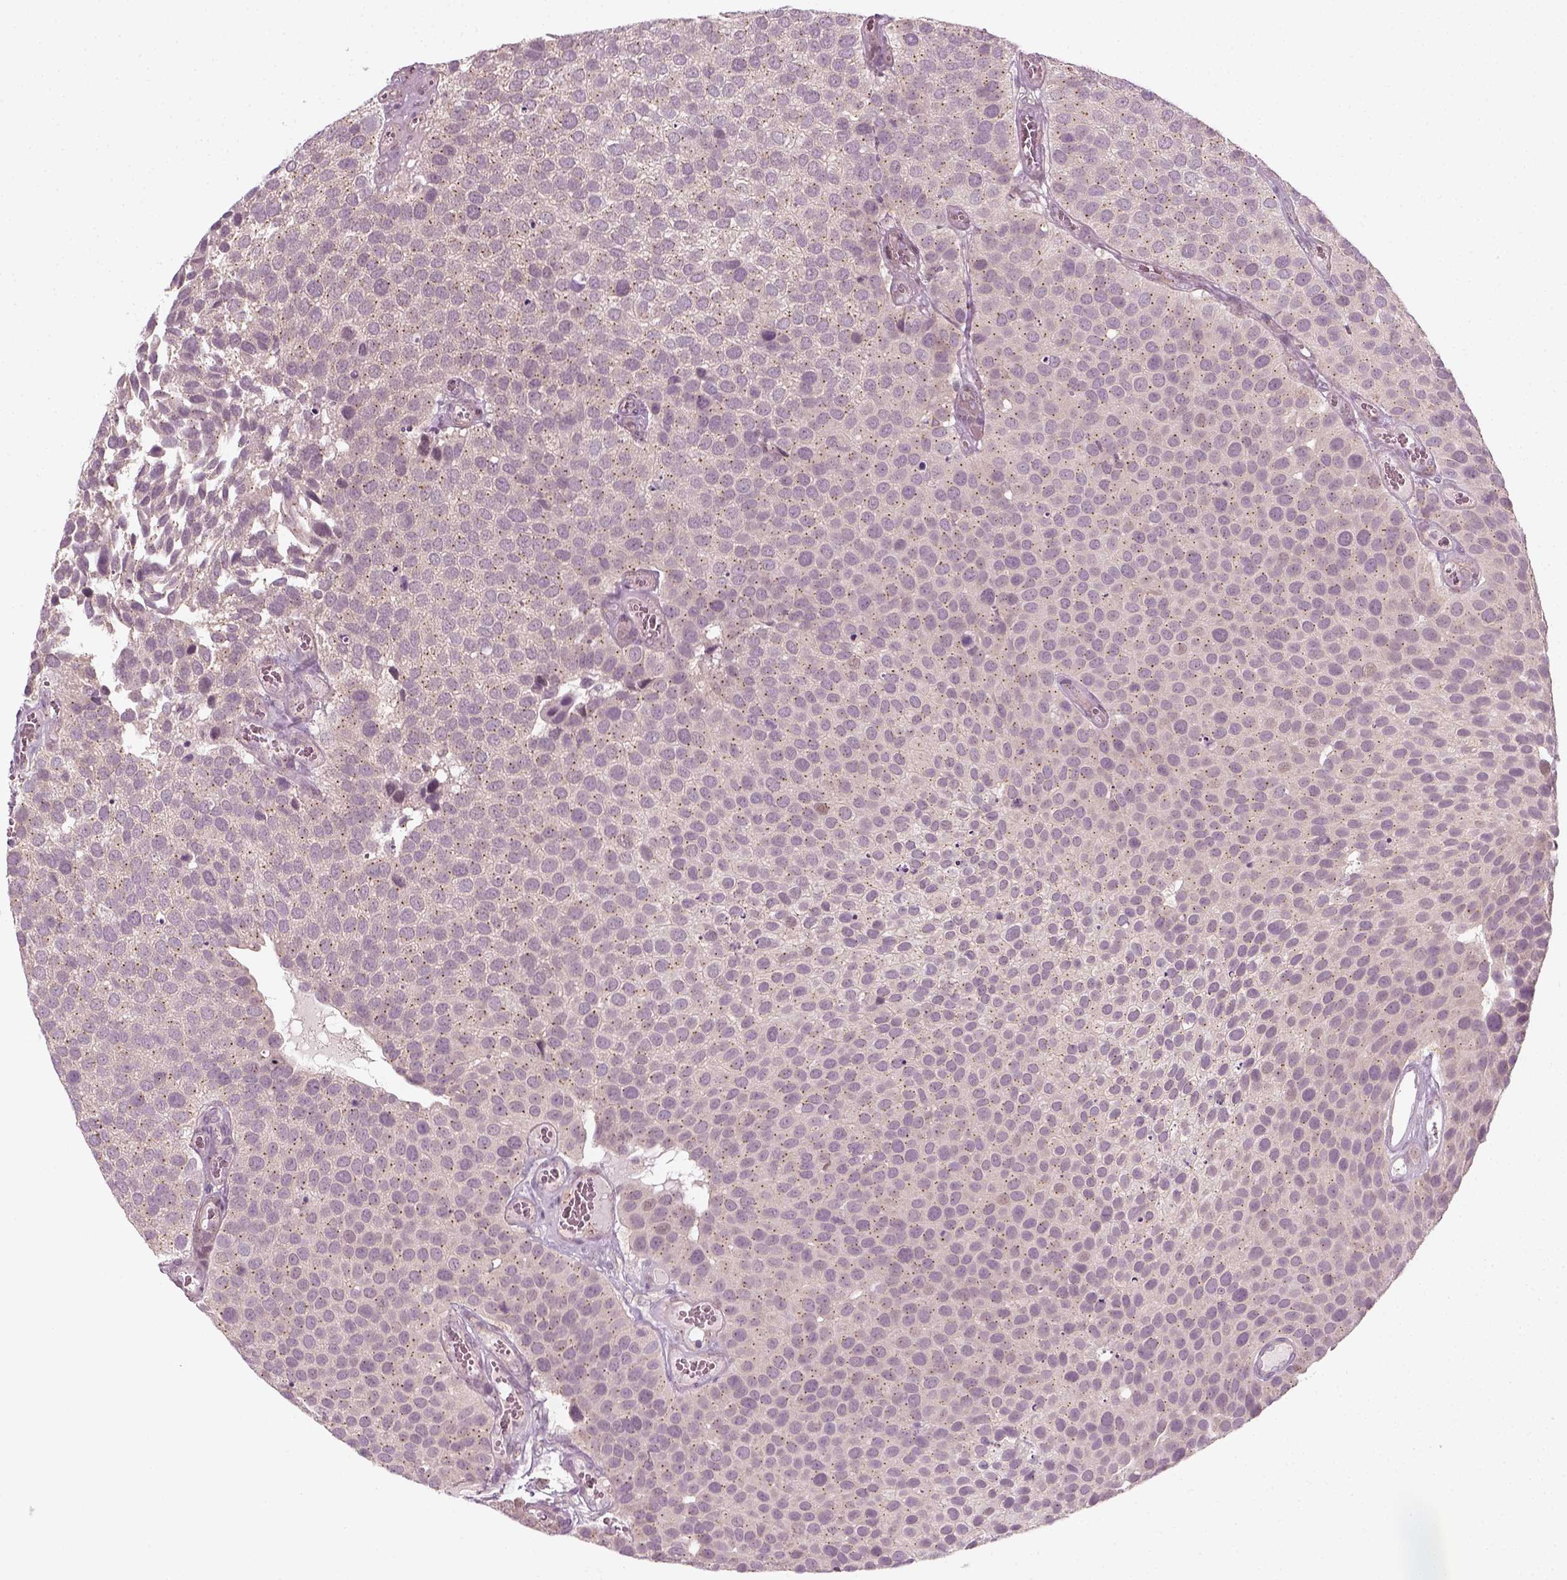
{"staining": {"intensity": "negative", "quantity": "none", "location": "none"}, "tissue": "urothelial cancer", "cell_type": "Tumor cells", "image_type": "cancer", "snomed": [{"axis": "morphology", "description": "Urothelial carcinoma, Low grade"}, {"axis": "topography", "description": "Urinary bladder"}], "caption": "DAB immunohistochemical staining of human urothelial cancer exhibits no significant expression in tumor cells.", "gene": "MLIP", "patient": {"sex": "female", "age": 69}}